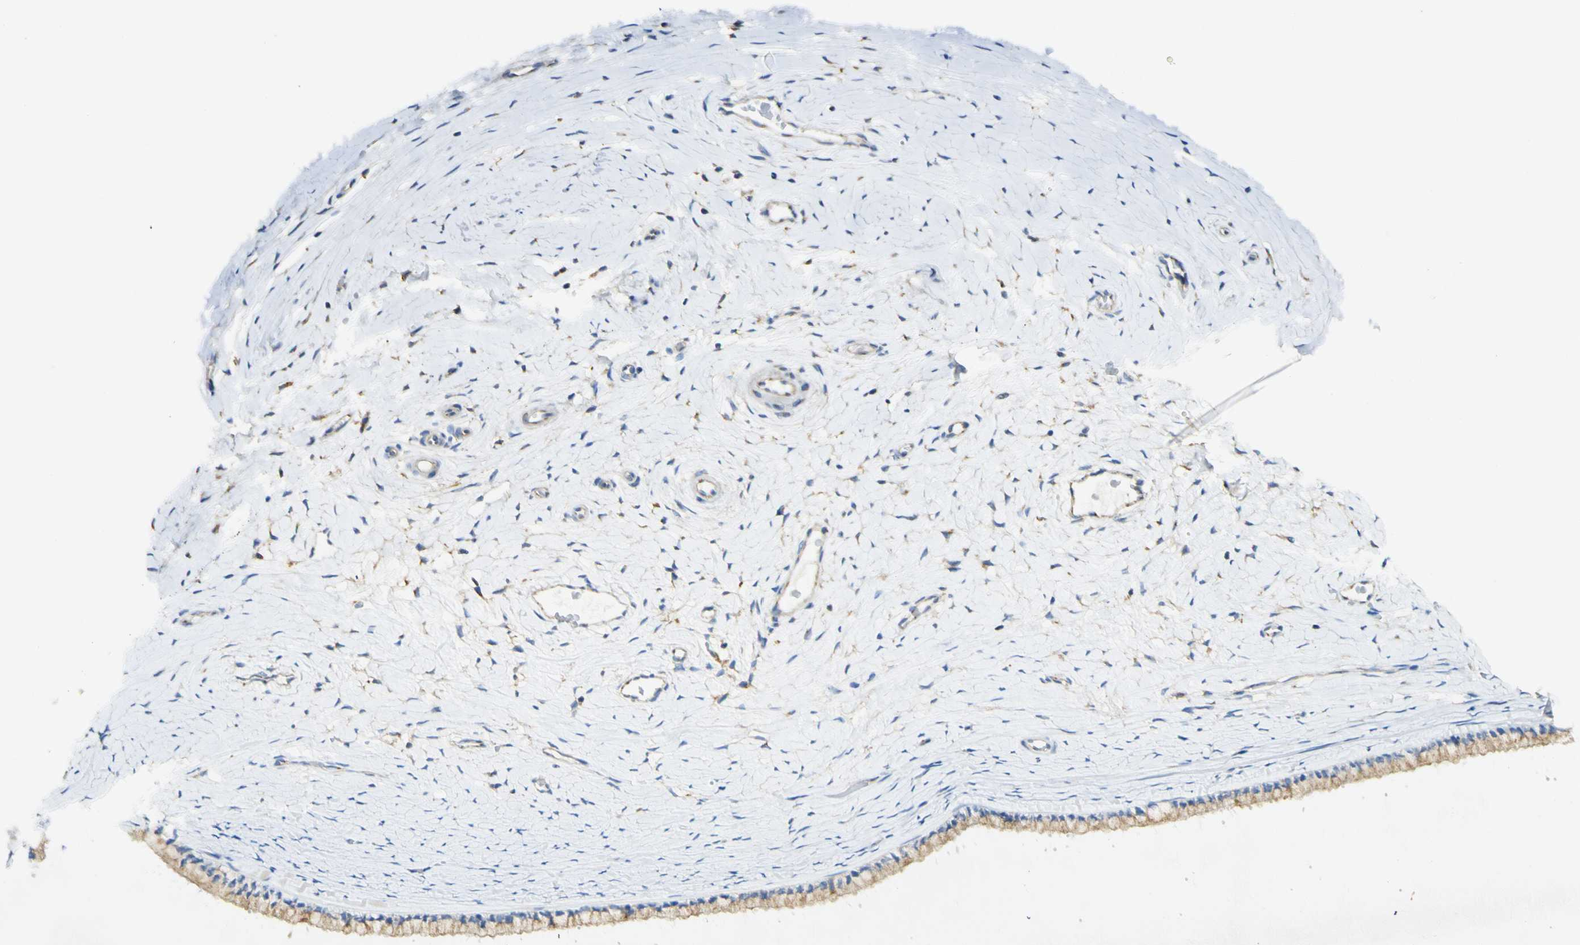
{"staining": {"intensity": "moderate", "quantity": ">75%", "location": "cytoplasmic/membranous"}, "tissue": "cervix", "cell_type": "Glandular cells", "image_type": "normal", "snomed": [{"axis": "morphology", "description": "Normal tissue, NOS"}, {"axis": "topography", "description": "Cervix"}], "caption": "Protein staining of normal cervix shows moderate cytoplasmic/membranous positivity in about >75% of glandular cells.", "gene": "CLTC", "patient": {"sex": "female", "age": 39}}